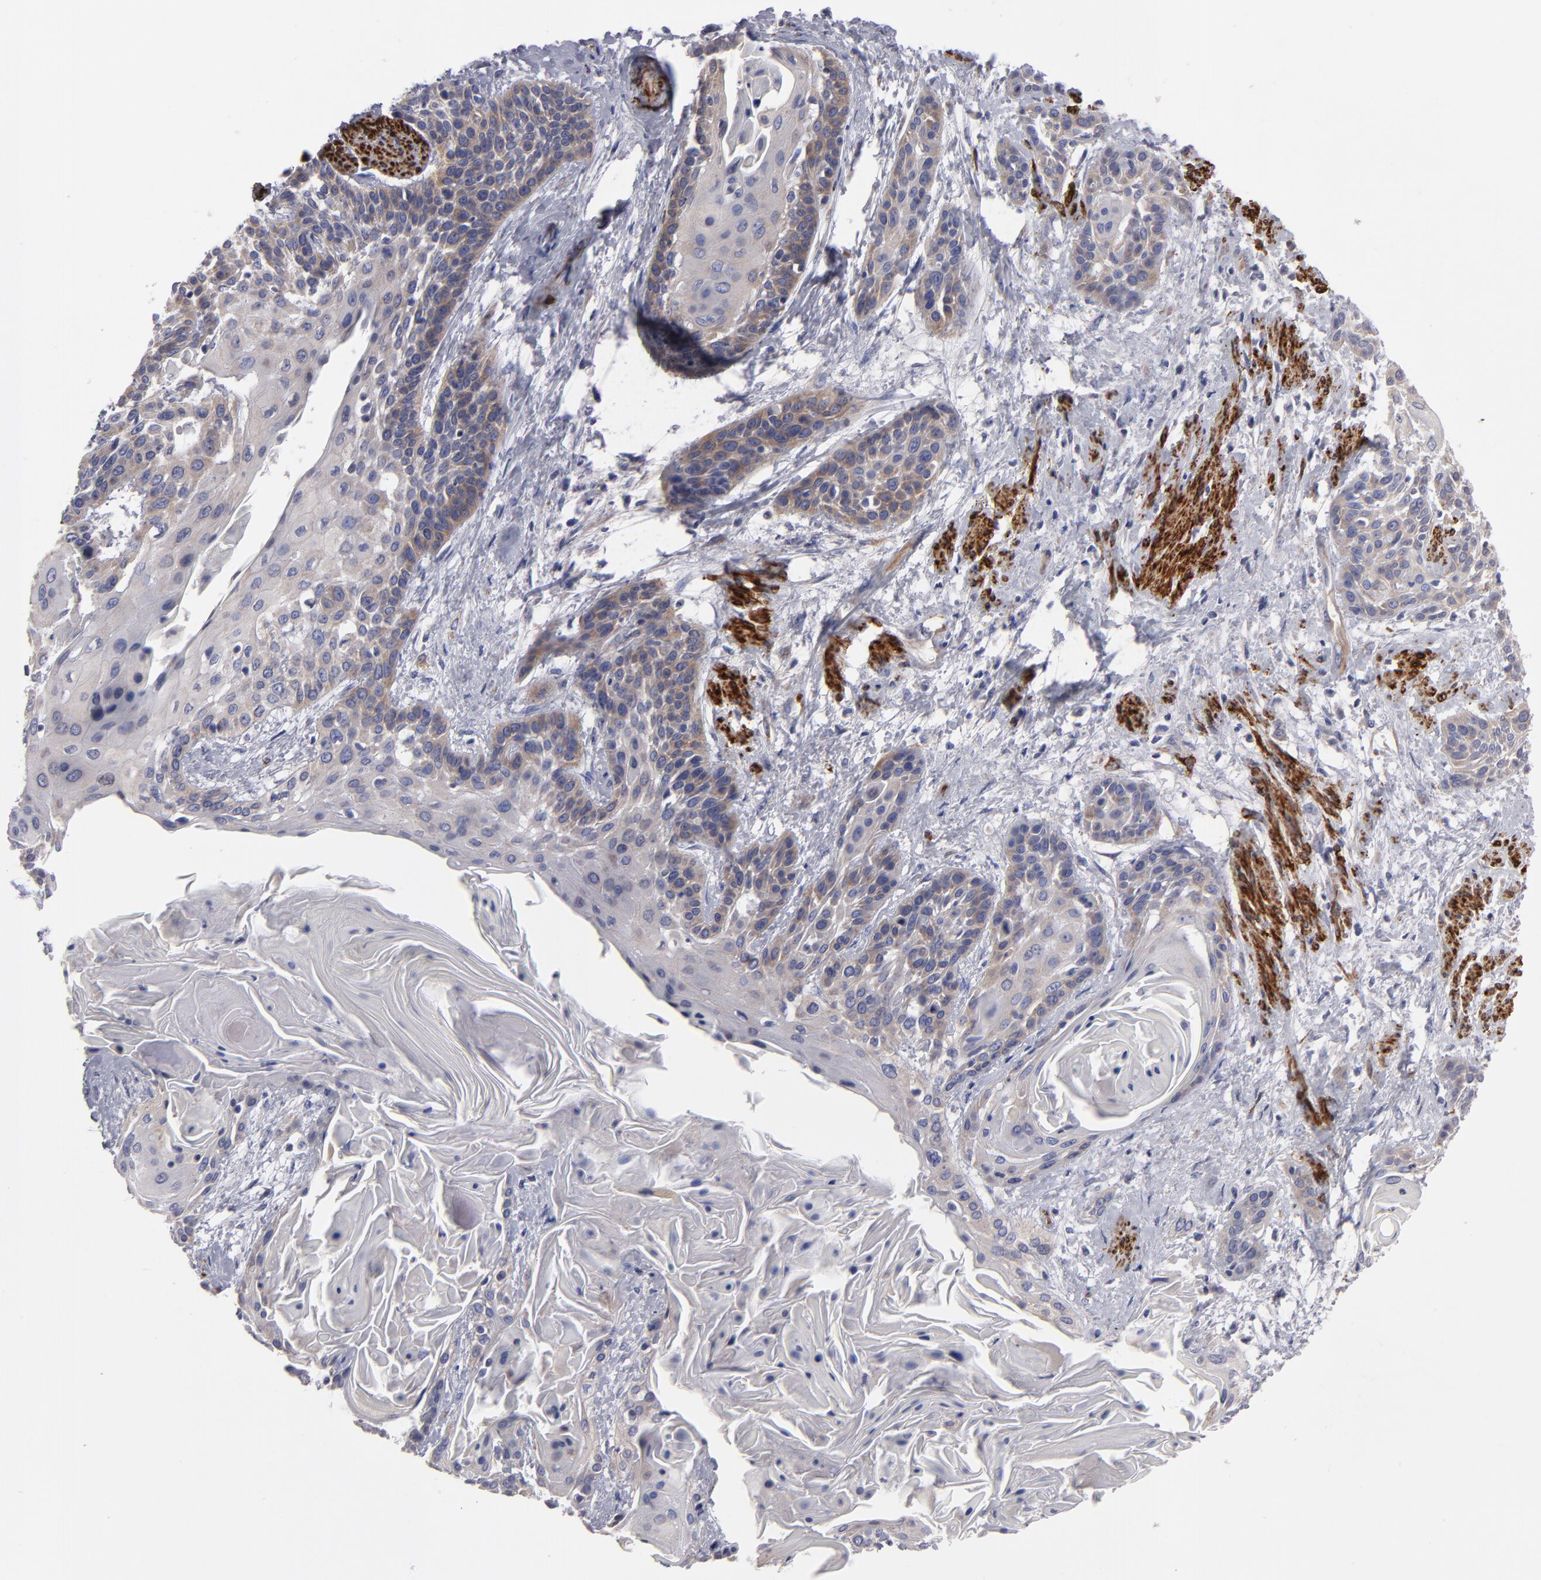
{"staining": {"intensity": "weak", "quantity": "25%-75%", "location": "cytoplasmic/membranous"}, "tissue": "cervical cancer", "cell_type": "Tumor cells", "image_type": "cancer", "snomed": [{"axis": "morphology", "description": "Squamous cell carcinoma, NOS"}, {"axis": "topography", "description": "Cervix"}], "caption": "Protein analysis of squamous cell carcinoma (cervical) tissue exhibits weak cytoplasmic/membranous staining in about 25%-75% of tumor cells. (DAB IHC, brown staining for protein, blue staining for nuclei).", "gene": "SLMAP", "patient": {"sex": "female", "age": 57}}